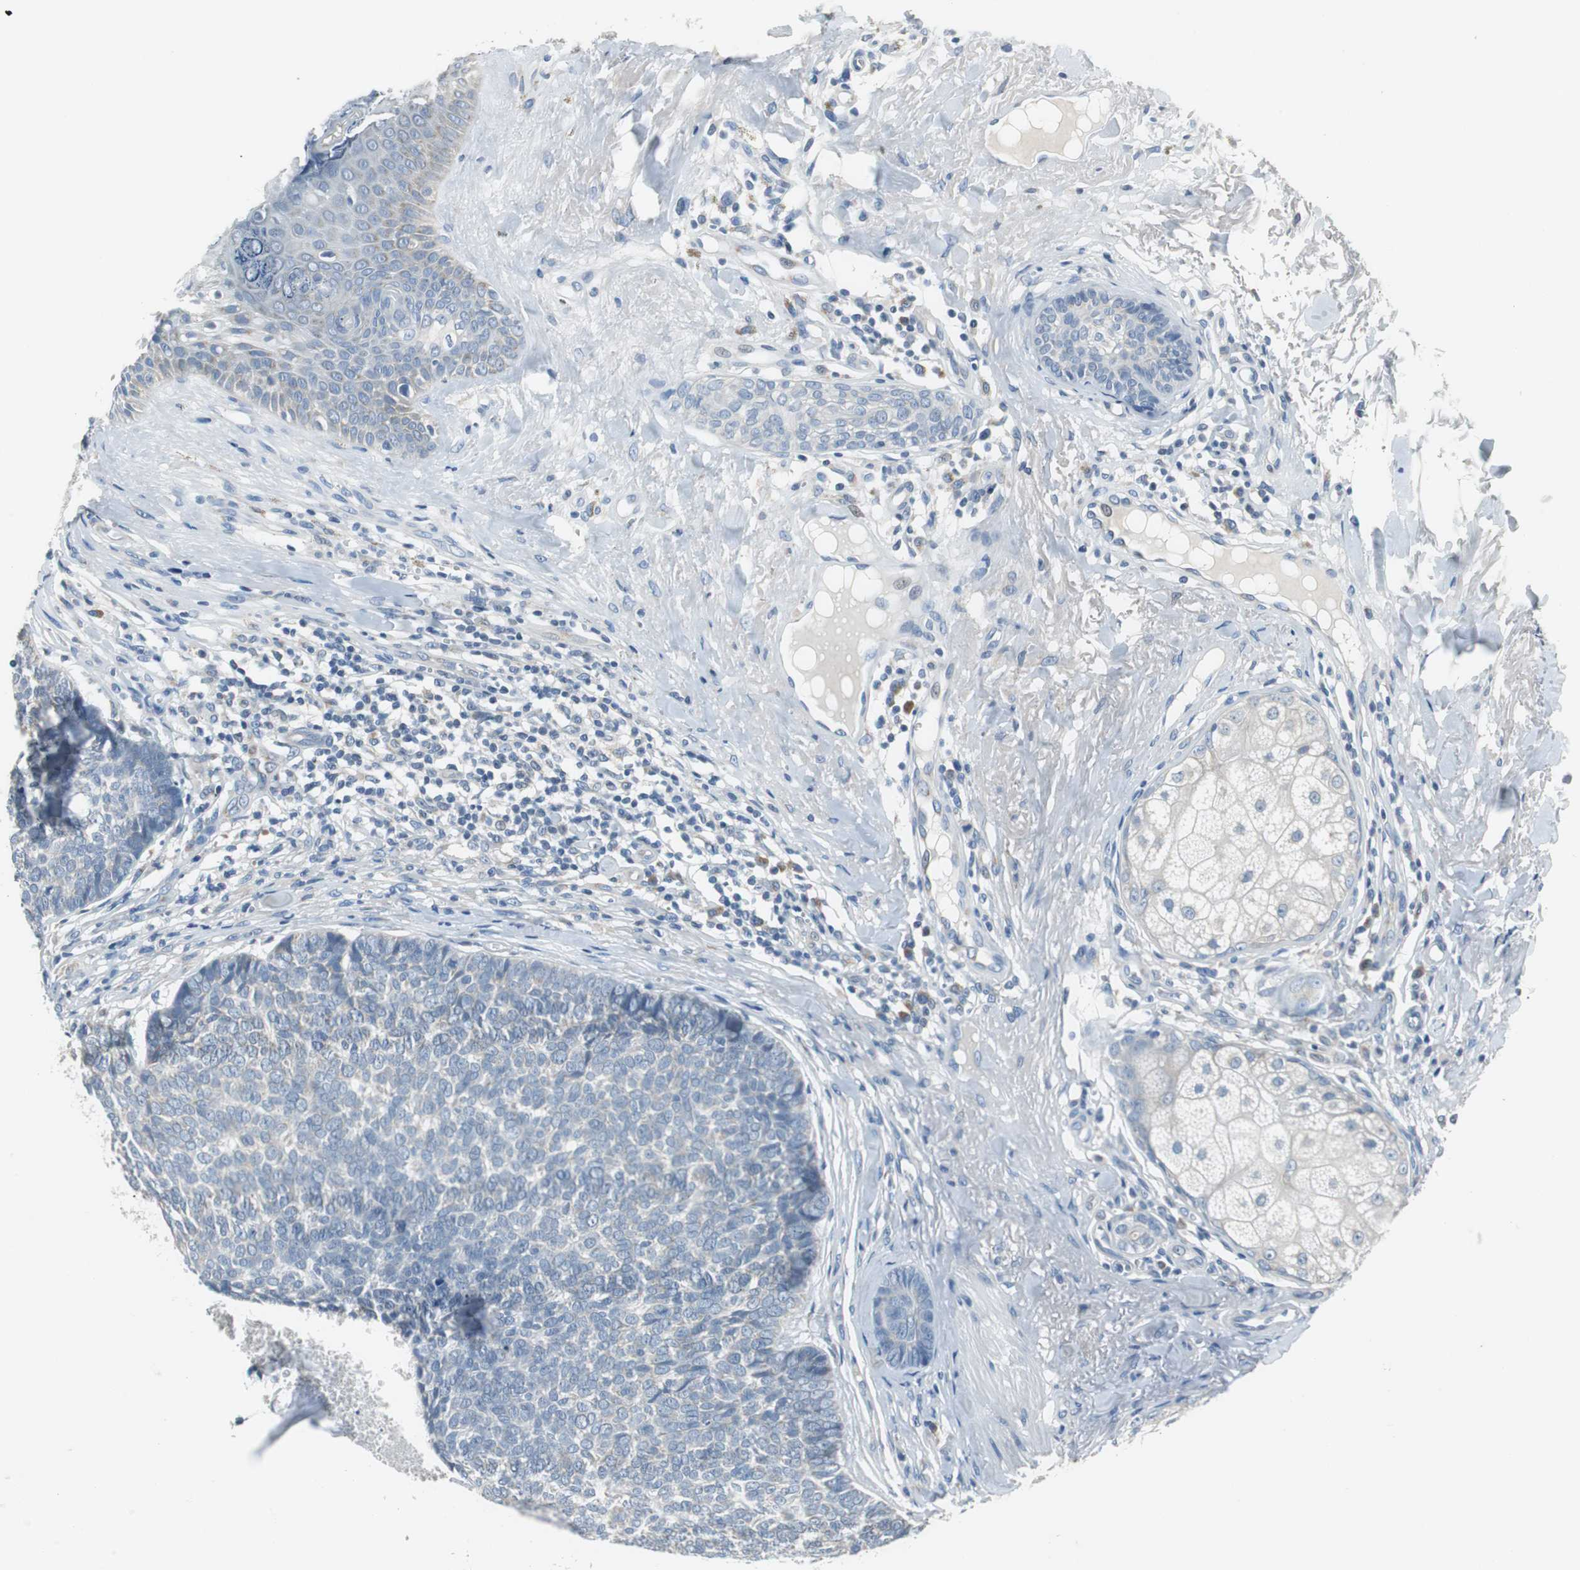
{"staining": {"intensity": "negative", "quantity": "none", "location": "none"}, "tissue": "skin cancer", "cell_type": "Tumor cells", "image_type": "cancer", "snomed": [{"axis": "morphology", "description": "Basal cell carcinoma"}, {"axis": "topography", "description": "Skin"}], "caption": "Immunohistochemistry image of human skin basal cell carcinoma stained for a protein (brown), which displays no positivity in tumor cells.", "gene": "PLAA", "patient": {"sex": "male", "age": 84}}